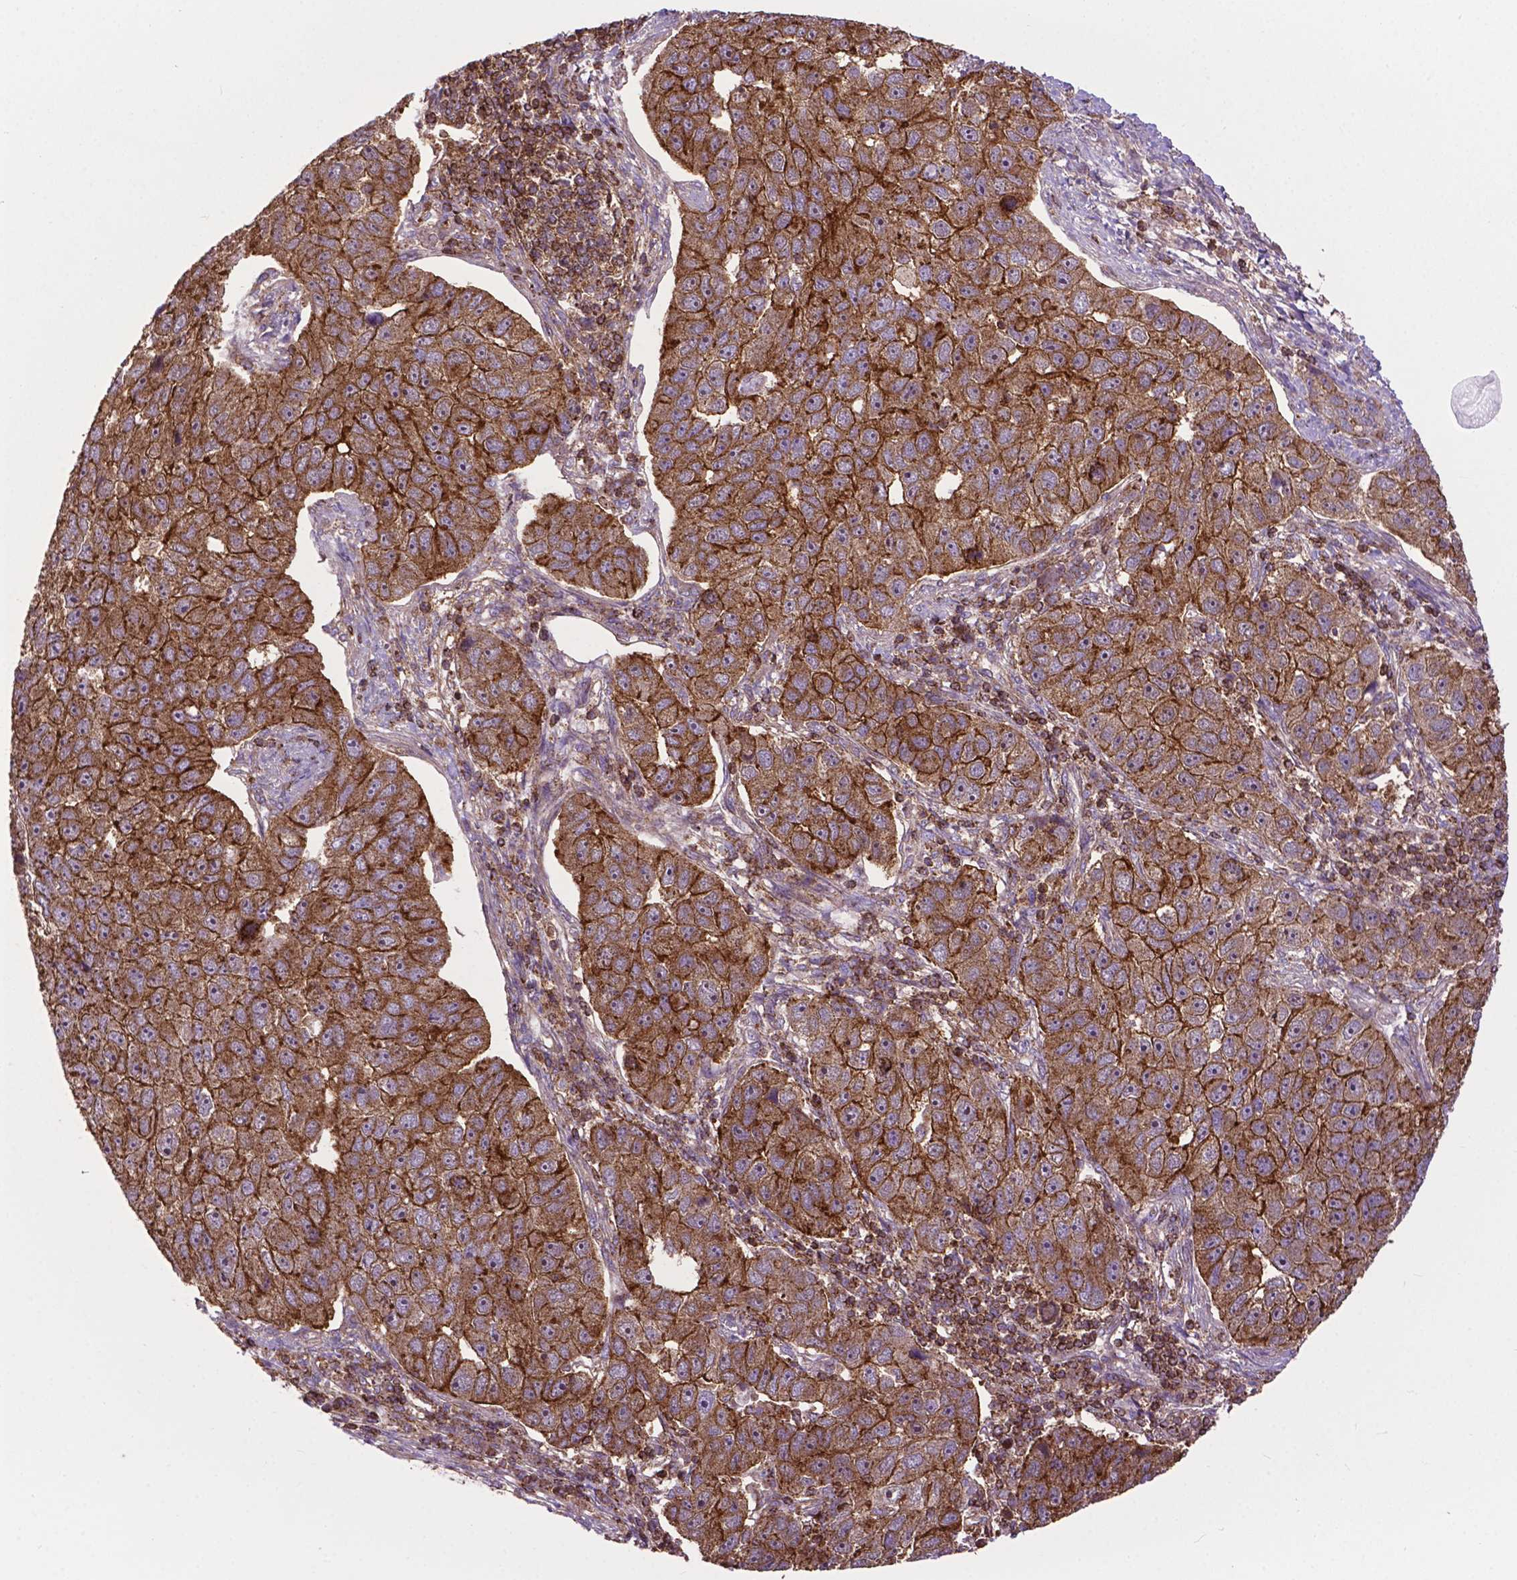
{"staining": {"intensity": "strong", "quantity": ">75%", "location": "cytoplasmic/membranous"}, "tissue": "pancreatic cancer", "cell_type": "Tumor cells", "image_type": "cancer", "snomed": [{"axis": "morphology", "description": "Adenocarcinoma, NOS"}, {"axis": "topography", "description": "Pancreas"}], "caption": "High-magnification brightfield microscopy of adenocarcinoma (pancreatic) stained with DAB (3,3'-diaminobenzidine) (brown) and counterstained with hematoxylin (blue). tumor cells exhibit strong cytoplasmic/membranous positivity is identified in approximately>75% of cells.", "gene": "CHMP4A", "patient": {"sex": "female", "age": 61}}